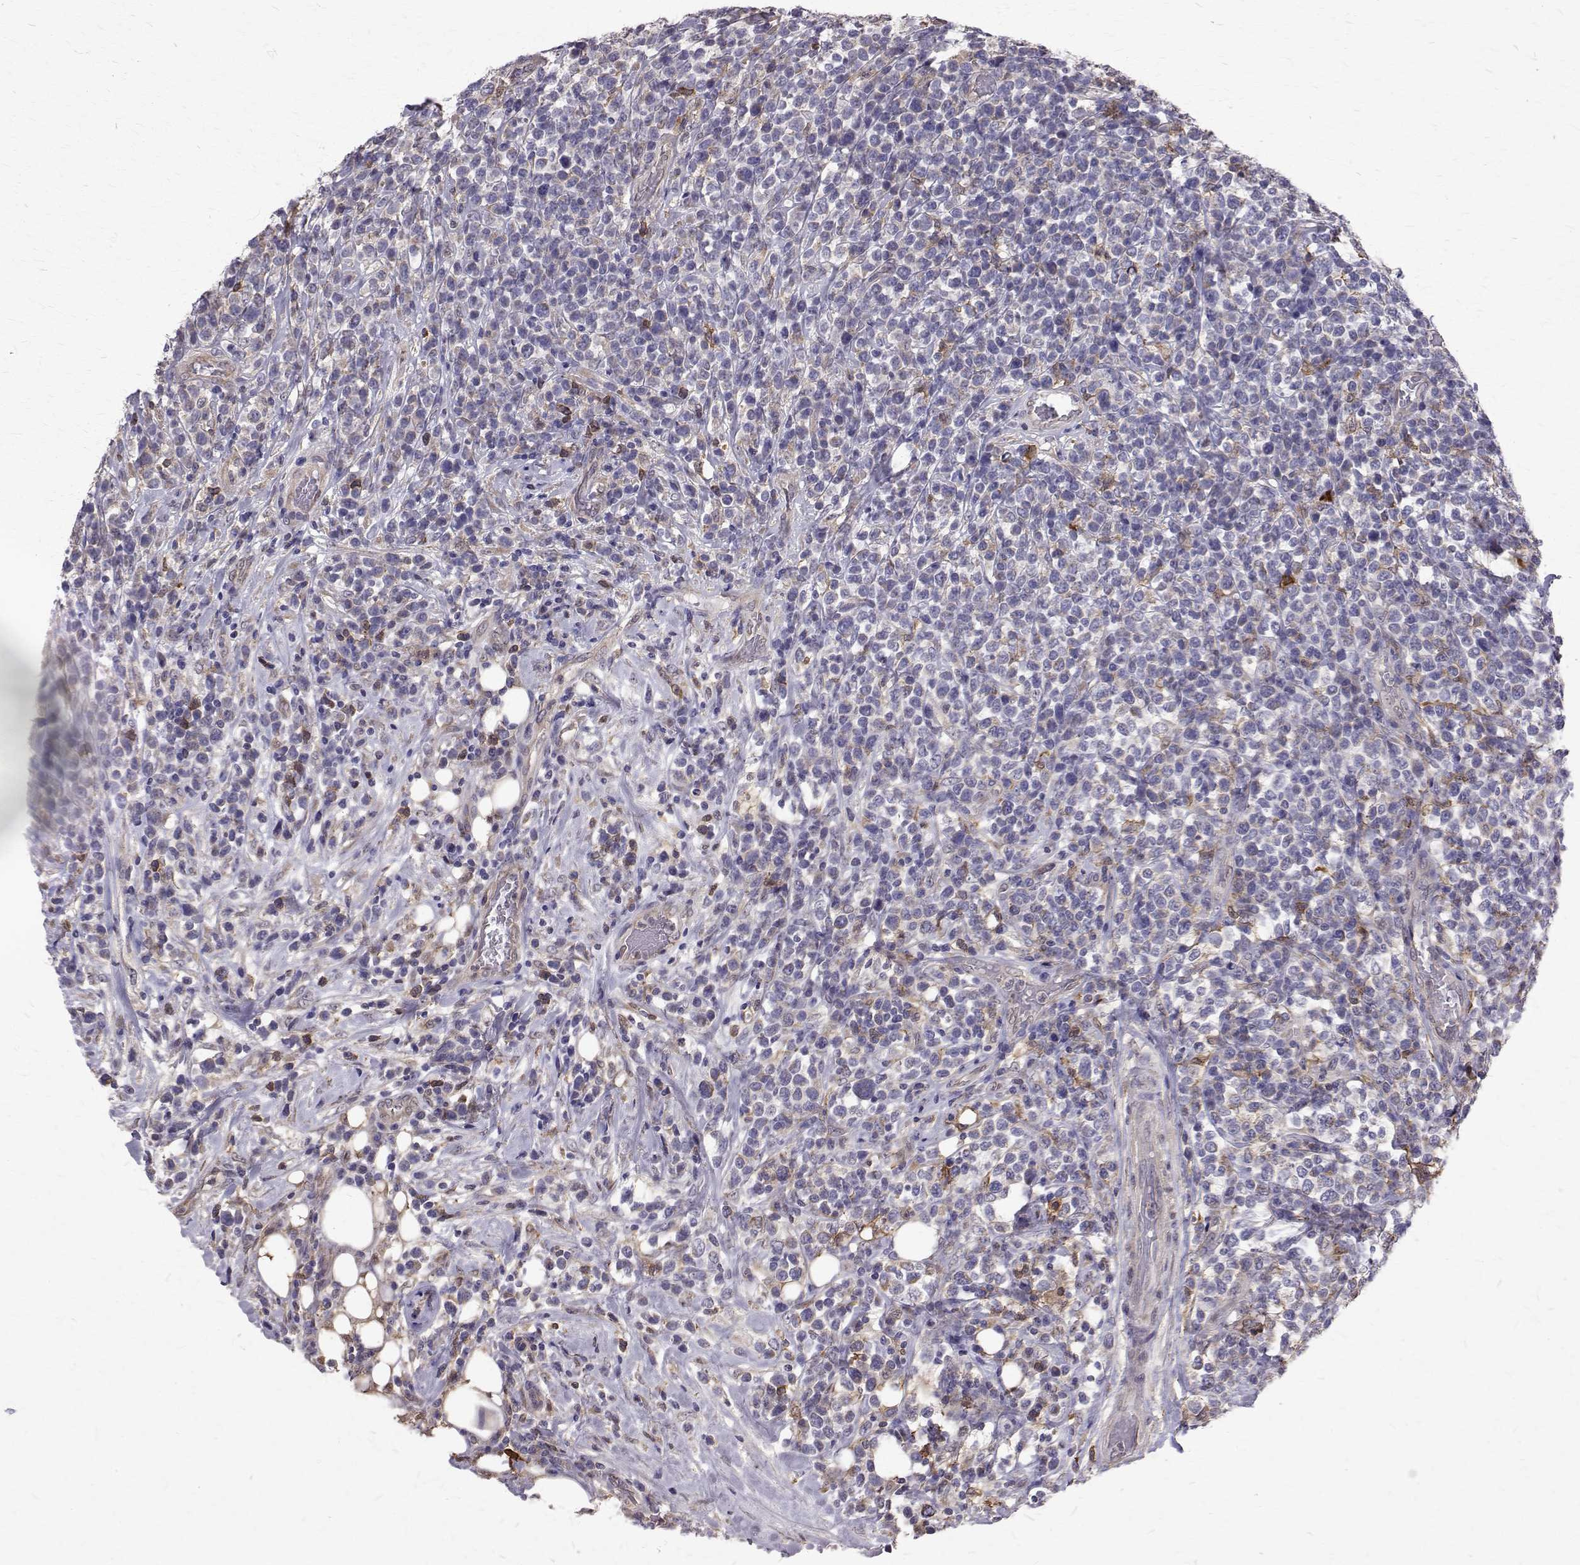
{"staining": {"intensity": "moderate", "quantity": "<25%", "location": "cytoplasmic/membranous"}, "tissue": "lymphoma", "cell_type": "Tumor cells", "image_type": "cancer", "snomed": [{"axis": "morphology", "description": "Malignant lymphoma, non-Hodgkin's type, High grade"}, {"axis": "topography", "description": "Soft tissue"}], "caption": "About <25% of tumor cells in human lymphoma exhibit moderate cytoplasmic/membranous protein expression as visualized by brown immunohistochemical staining.", "gene": "CCDC89", "patient": {"sex": "female", "age": 56}}